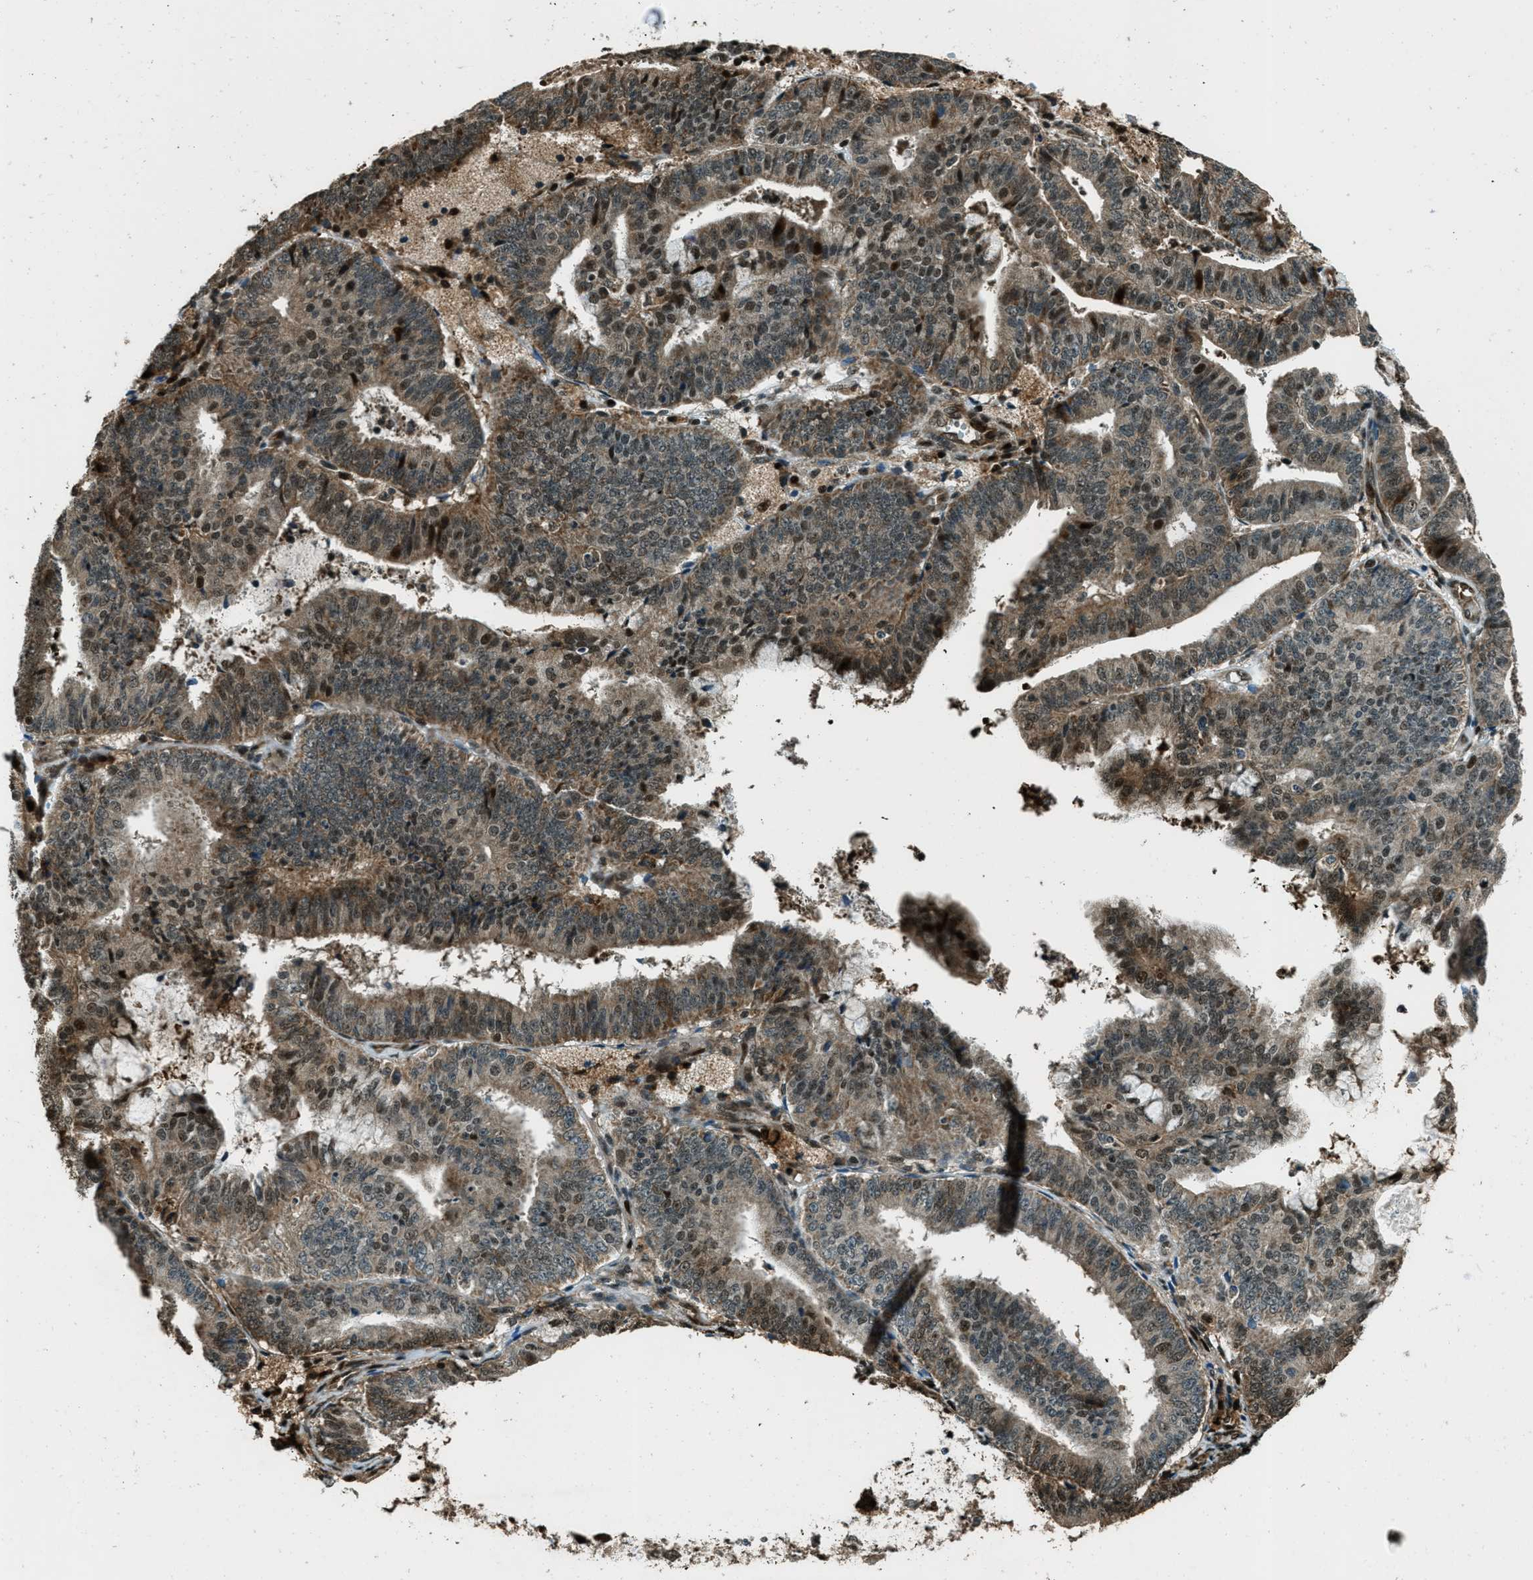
{"staining": {"intensity": "moderate", "quantity": ">75%", "location": "cytoplasmic/membranous,nuclear"}, "tissue": "endometrial cancer", "cell_type": "Tumor cells", "image_type": "cancer", "snomed": [{"axis": "morphology", "description": "Adenocarcinoma, NOS"}, {"axis": "topography", "description": "Endometrium"}], "caption": "DAB immunohistochemical staining of adenocarcinoma (endometrial) demonstrates moderate cytoplasmic/membranous and nuclear protein positivity in approximately >75% of tumor cells.", "gene": "TARDBP", "patient": {"sex": "female", "age": 63}}